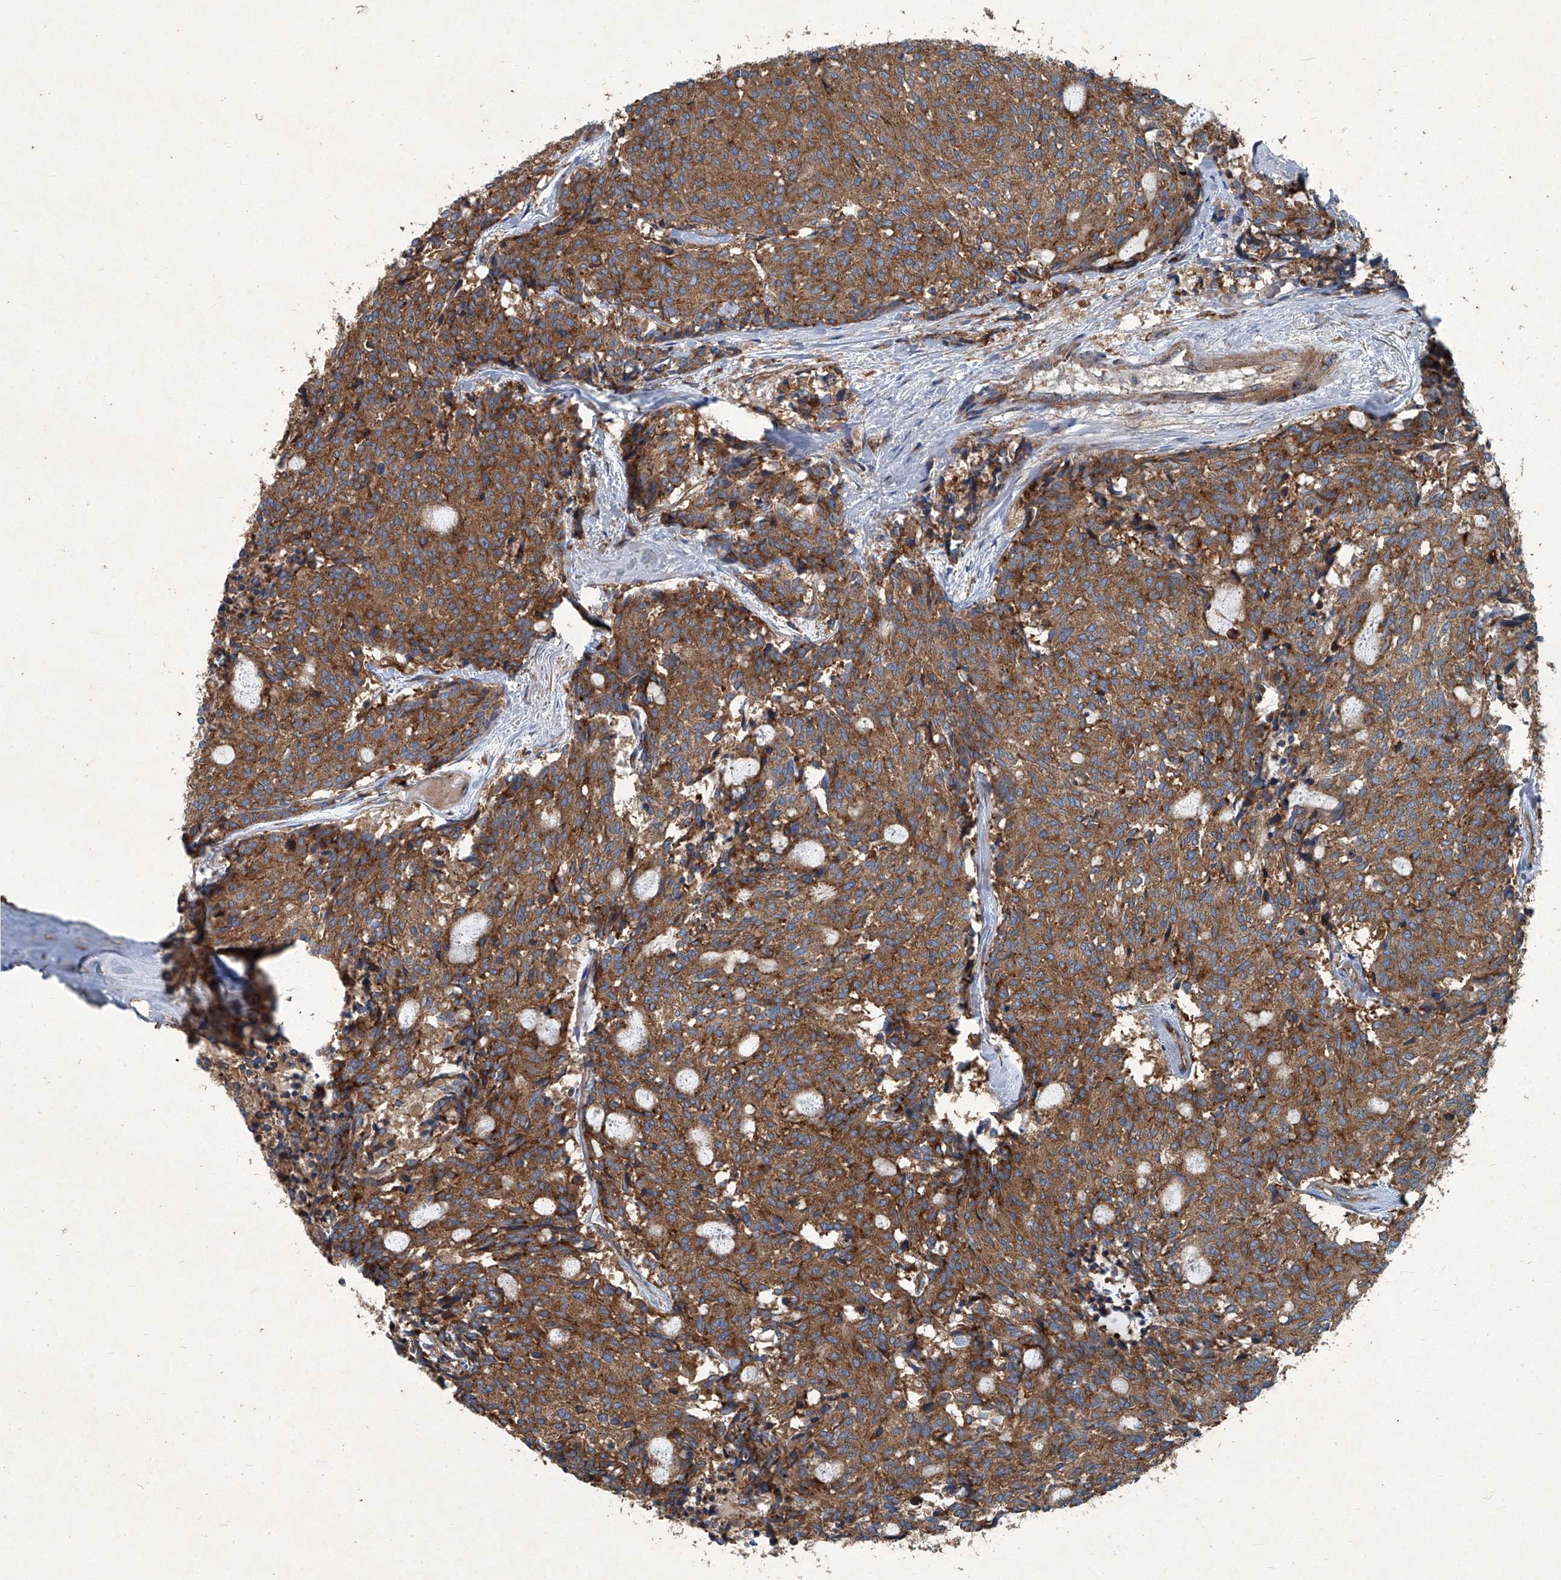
{"staining": {"intensity": "moderate", "quantity": ">75%", "location": "cytoplasmic/membranous"}, "tissue": "carcinoid", "cell_type": "Tumor cells", "image_type": "cancer", "snomed": [{"axis": "morphology", "description": "Carcinoid, malignant, NOS"}, {"axis": "topography", "description": "Pancreas"}], "caption": "Human carcinoid stained for a protein (brown) displays moderate cytoplasmic/membranous positive expression in about >75% of tumor cells.", "gene": "PIGH", "patient": {"sex": "female", "age": 54}}